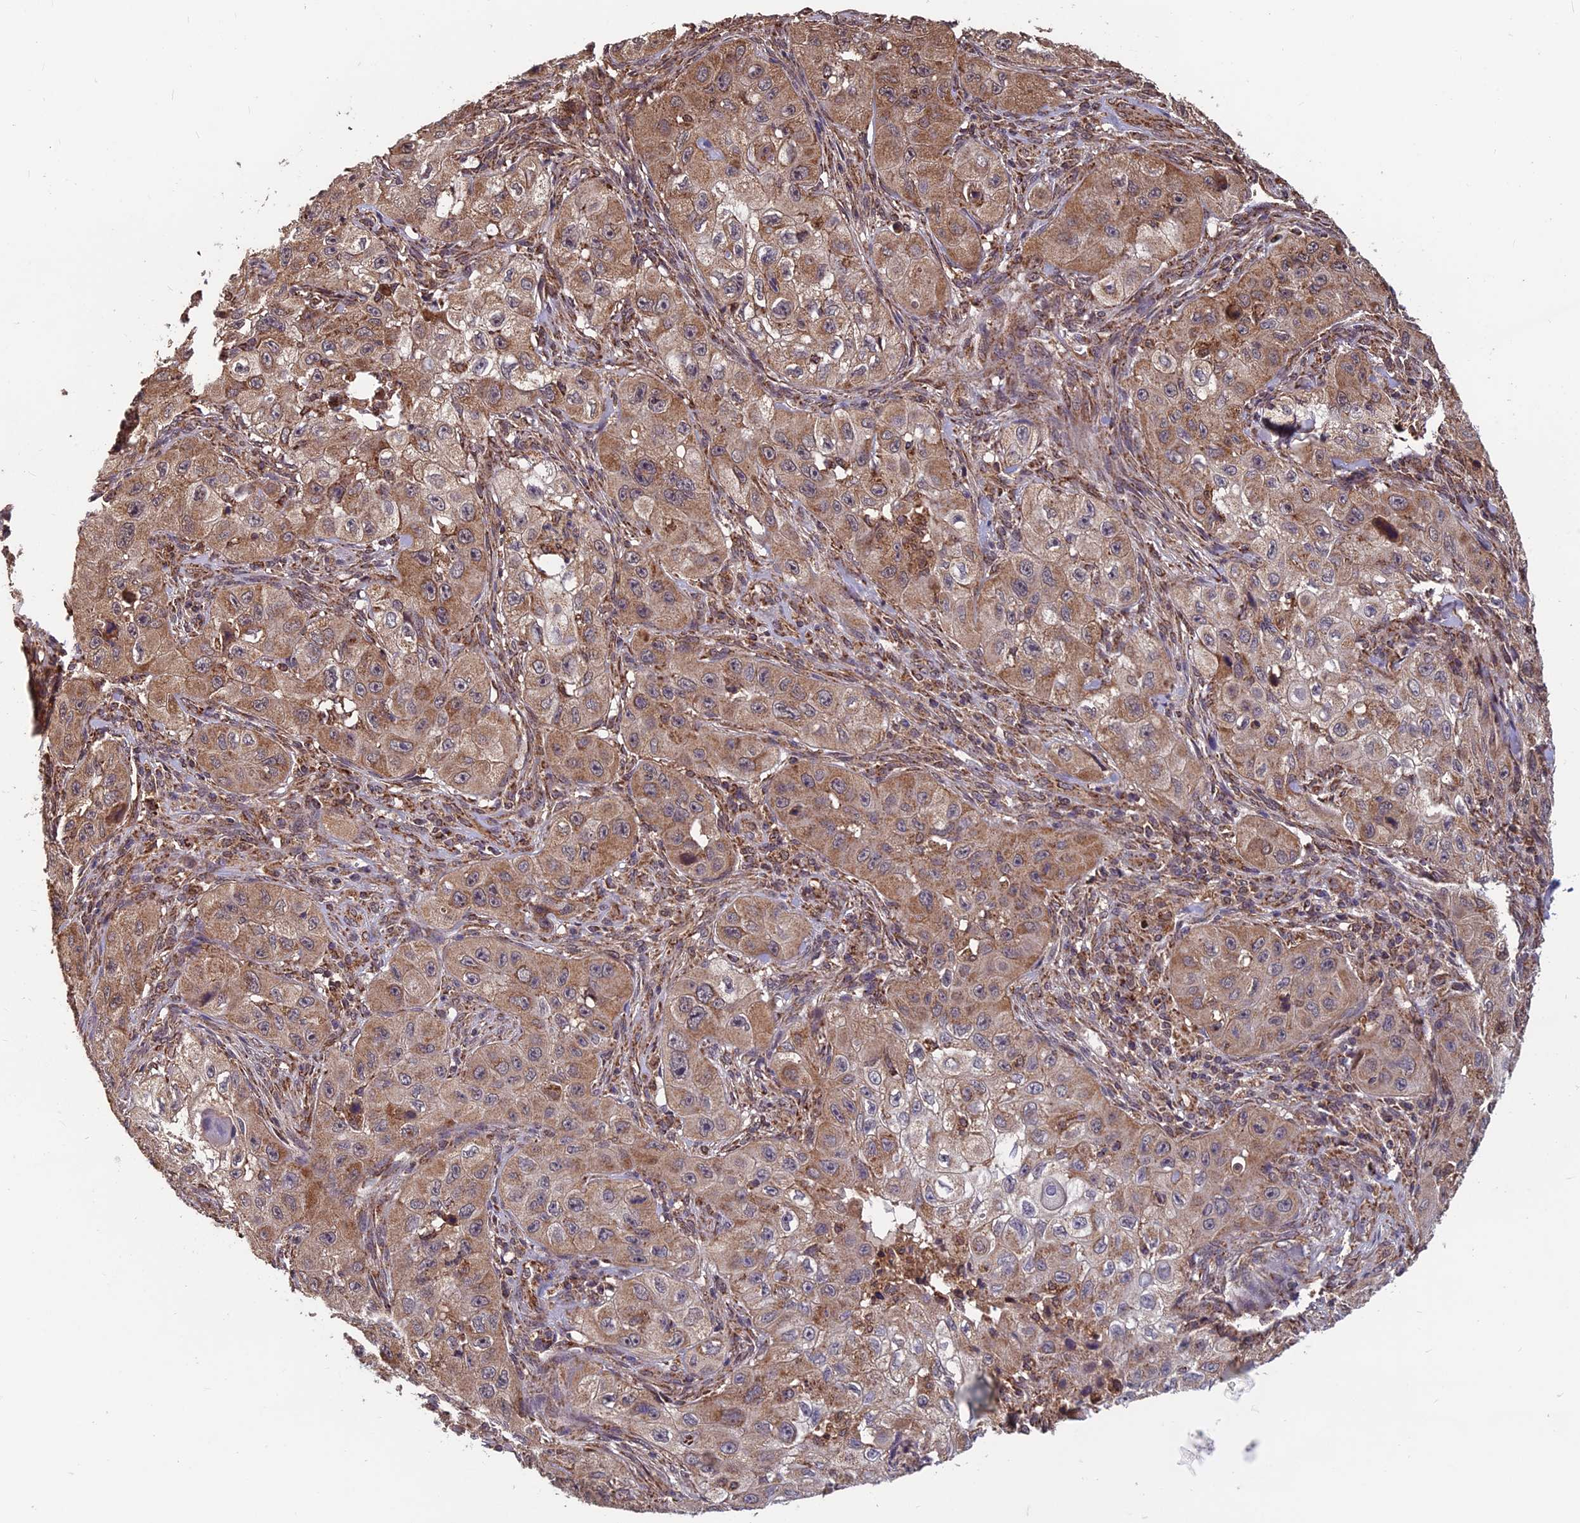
{"staining": {"intensity": "moderate", "quantity": ">75%", "location": "cytoplasmic/membranous"}, "tissue": "skin cancer", "cell_type": "Tumor cells", "image_type": "cancer", "snomed": [{"axis": "morphology", "description": "Squamous cell carcinoma, NOS"}, {"axis": "topography", "description": "Skin"}, {"axis": "topography", "description": "Subcutis"}], "caption": "Human skin cancer stained with a brown dye exhibits moderate cytoplasmic/membranous positive staining in approximately >75% of tumor cells.", "gene": "CCDC15", "patient": {"sex": "male", "age": 73}}